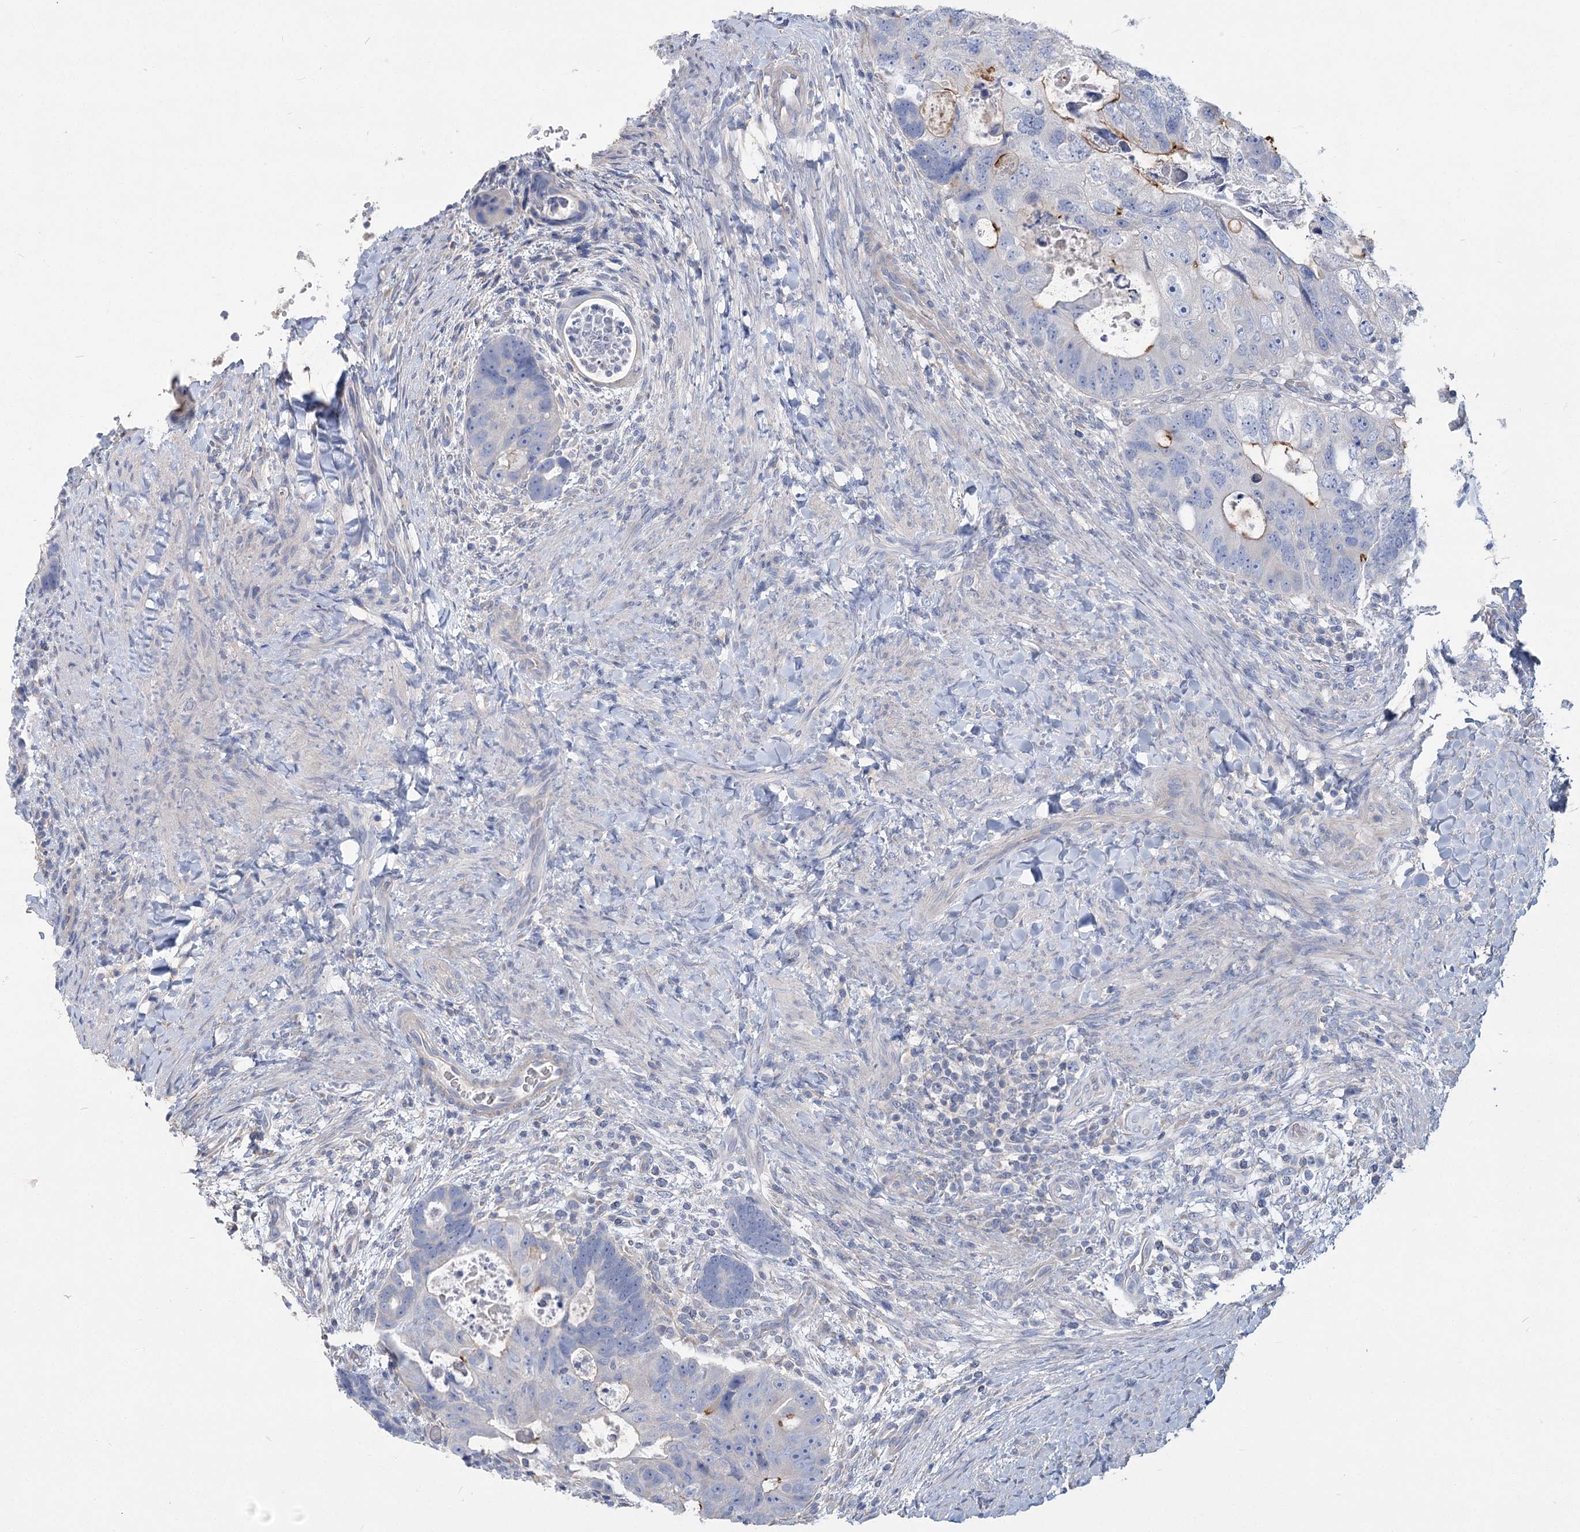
{"staining": {"intensity": "moderate", "quantity": "<25%", "location": "cytoplasmic/membranous"}, "tissue": "colorectal cancer", "cell_type": "Tumor cells", "image_type": "cancer", "snomed": [{"axis": "morphology", "description": "Adenocarcinoma, NOS"}, {"axis": "topography", "description": "Rectum"}], "caption": "The image displays immunohistochemical staining of colorectal cancer (adenocarcinoma). There is moderate cytoplasmic/membranous staining is appreciated in approximately <25% of tumor cells. (DAB (3,3'-diaminobenzidine) IHC with brightfield microscopy, high magnification).", "gene": "SLC9A3", "patient": {"sex": "male", "age": 59}}